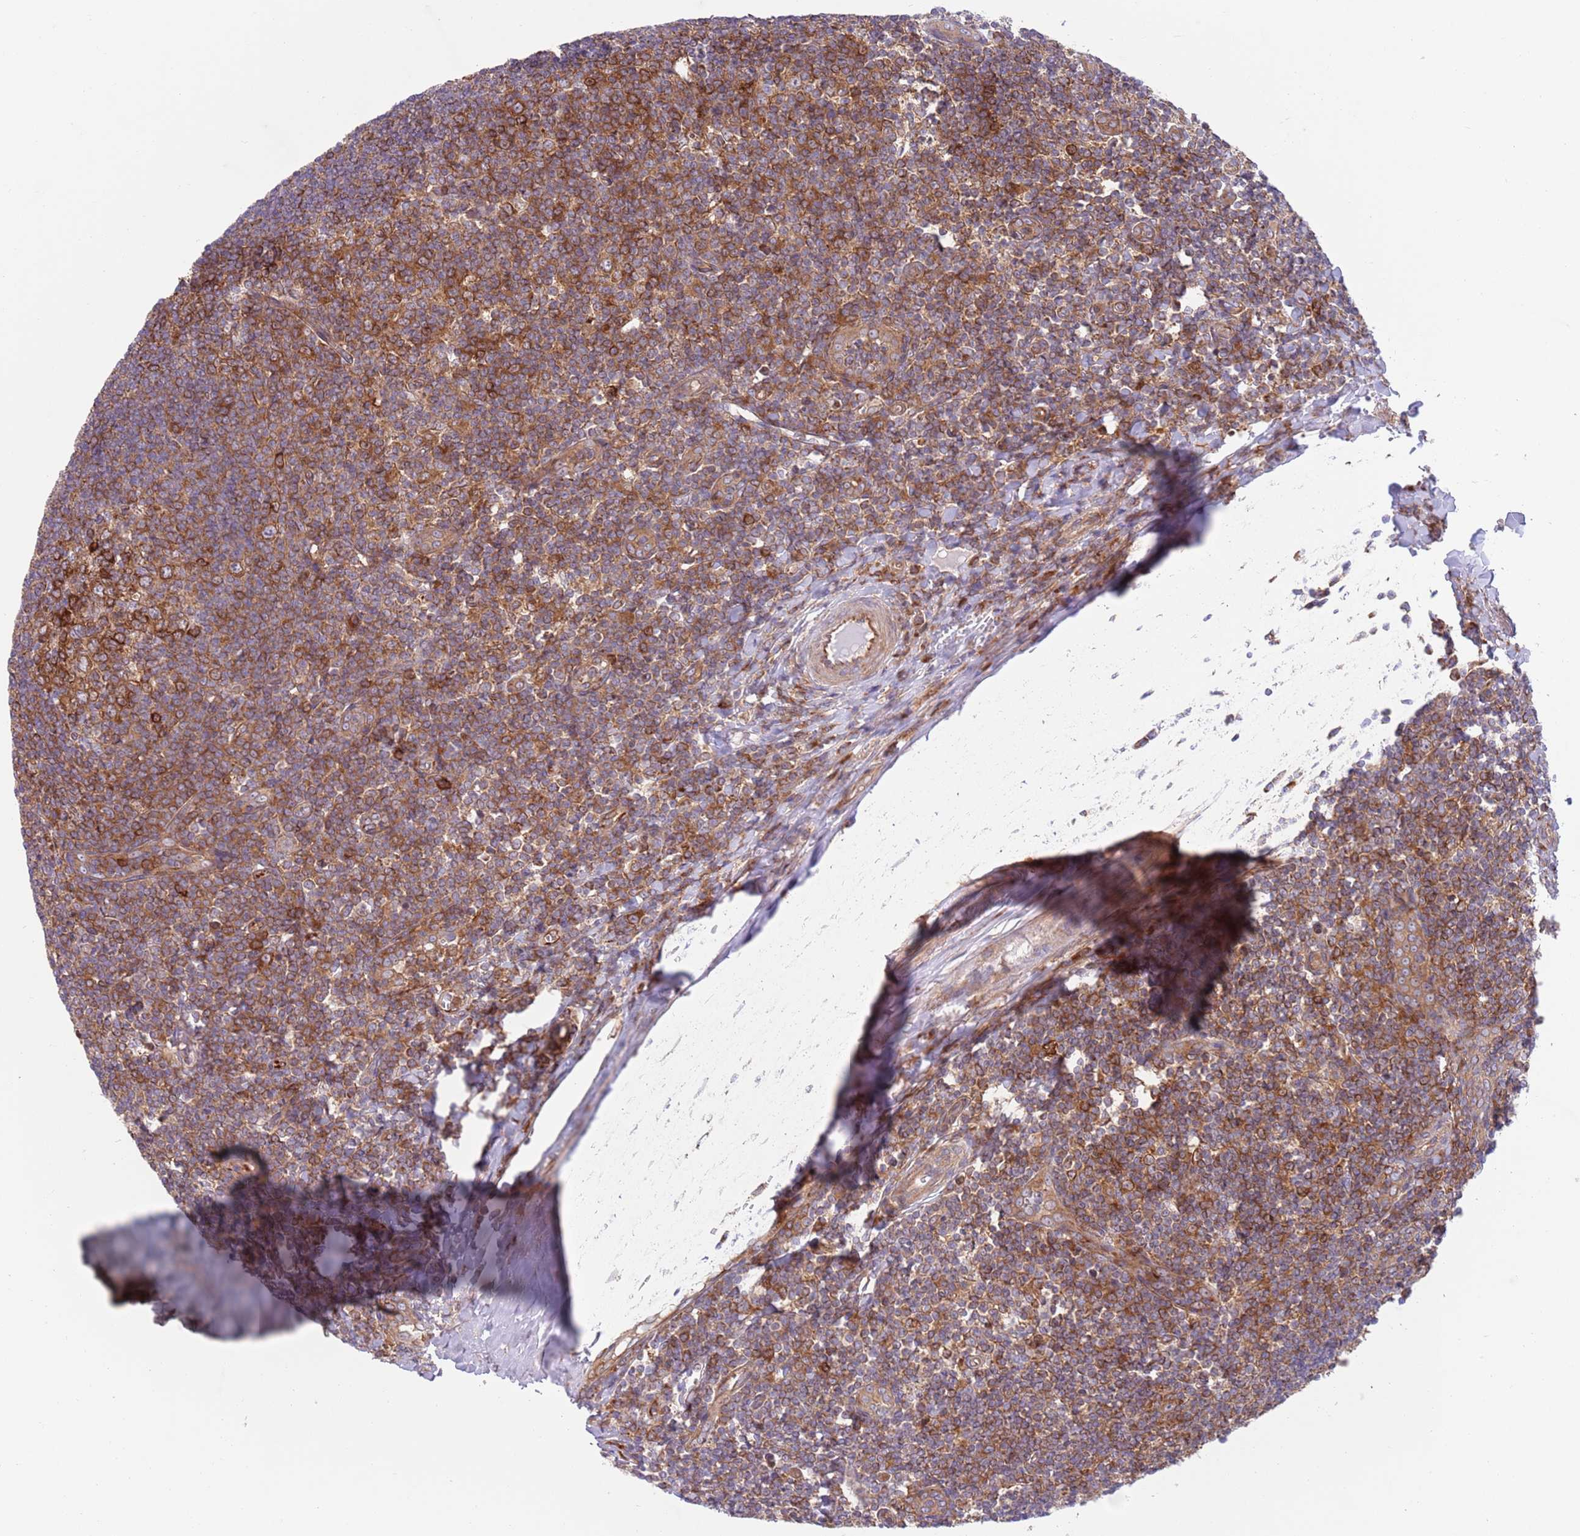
{"staining": {"intensity": "strong", "quantity": ">75%", "location": "cytoplasmic/membranous"}, "tissue": "tonsil", "cell_type": "Germinal center cells", "image_type": "normal", "snomed": [{"axis": "morphology", "description": "Normal tissue, NOS"}, {"axis": "topography", "description": "Tonsil"}], "caption": "Brown immunohistochemical staining in unremarkable human tonsil displays strong cytoplasmic/membranous expression in approximately >75% of germinal center cells.", "gene": "ZMYM5", "patient": {"sex": "male", "age": 27}}